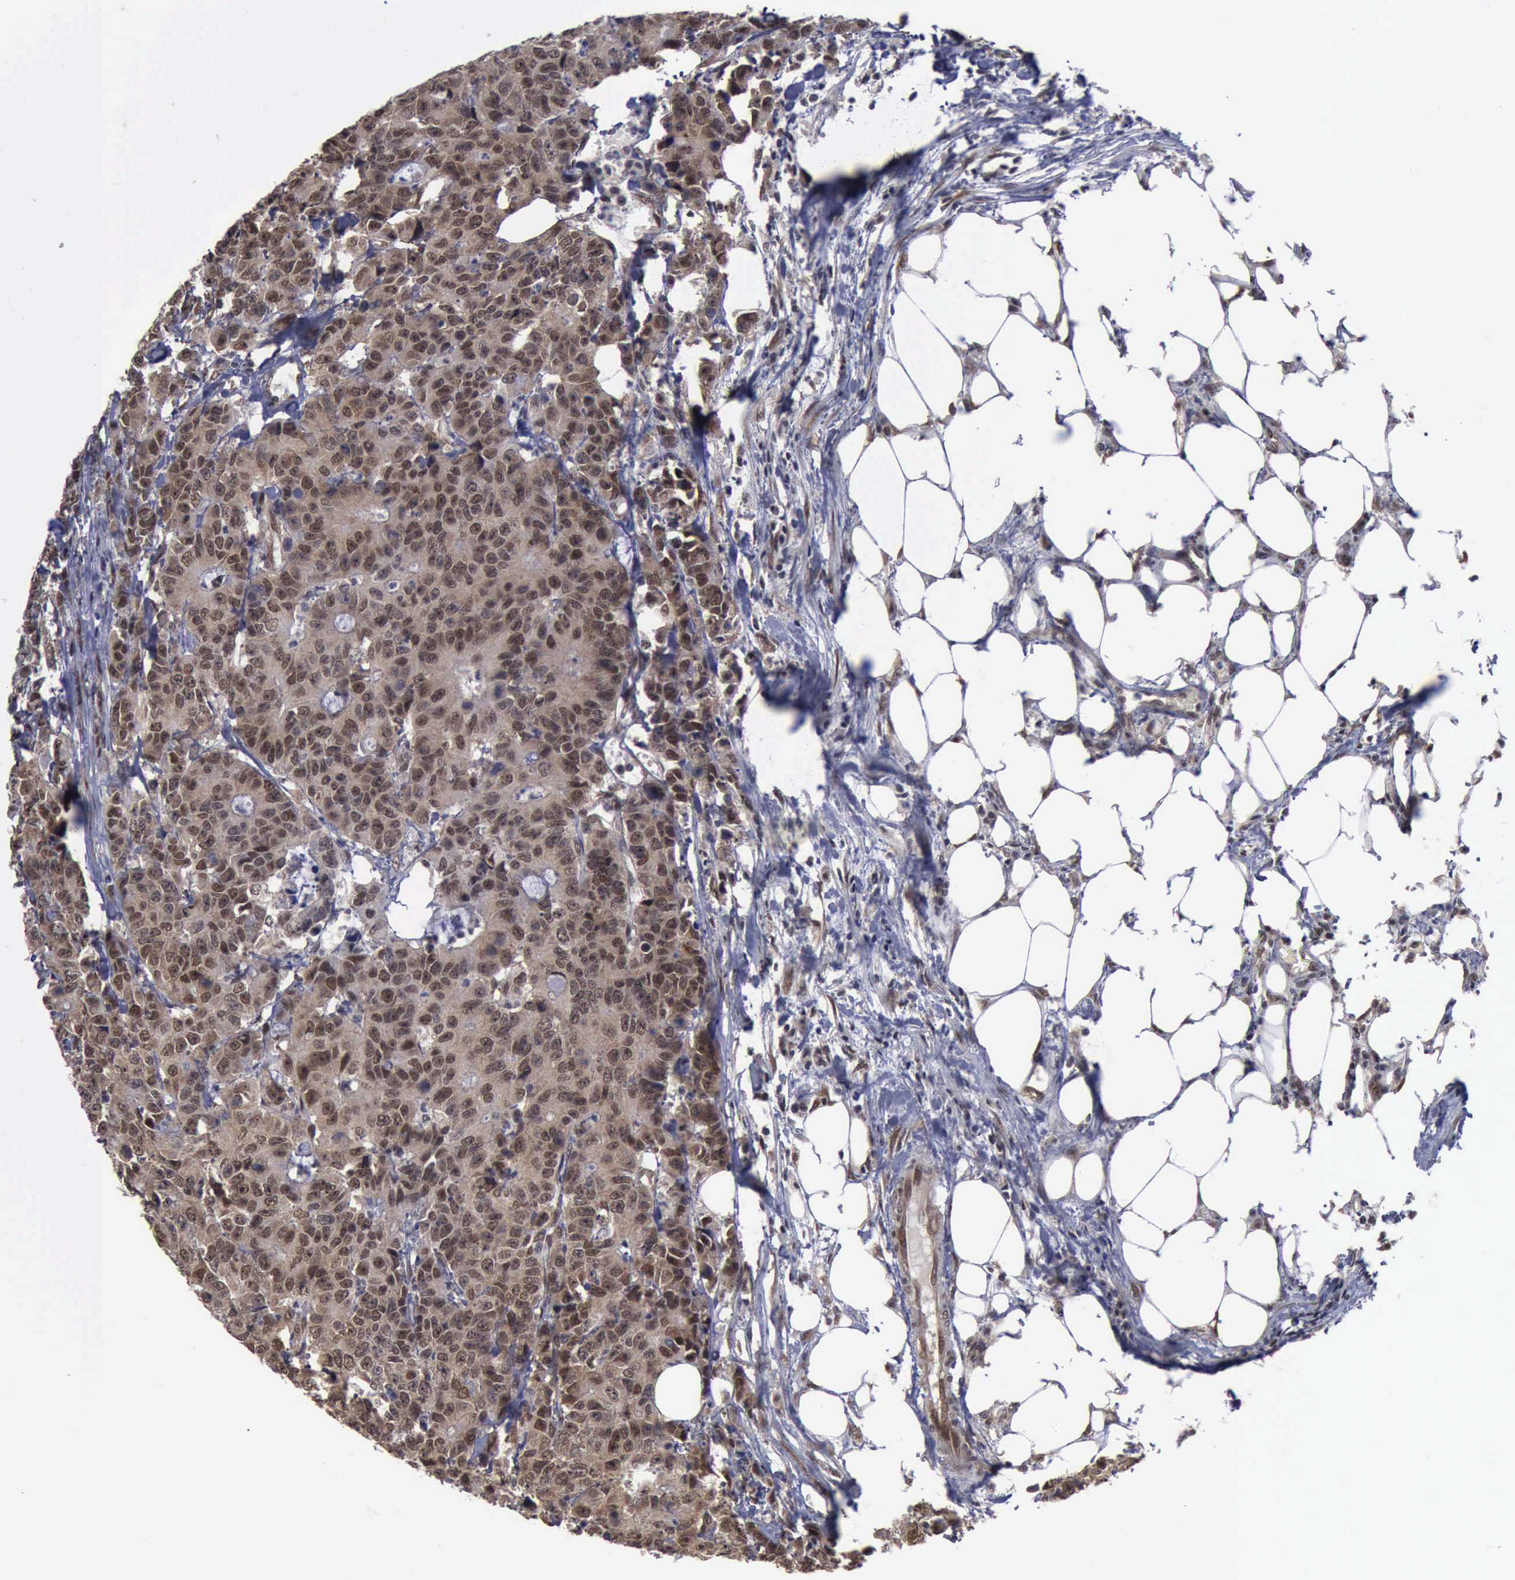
{"staining": {"intensity": "moderate", "quantity": ">75%", "location": "cytoplasmic/membranous,nuclear"}, "tissue": "colorectal cancer", "cell_type": "Tumor cells", "image_type": "cancer", "snomed": [{"axis": "morphology", "description": "Adenocarcinoma, NOS"}, {"axis": "topography", "description": "Colon"}], "caption": "Immunohistochemical staining of human adenocarcinoma (colorectal) displays medium levels of moderate cytoplasmic/membranous and nuclear protein positivity in about >75% of tumor cells.", "gene": "RTCB", "patient": {"sex": "female", "age": 86}}